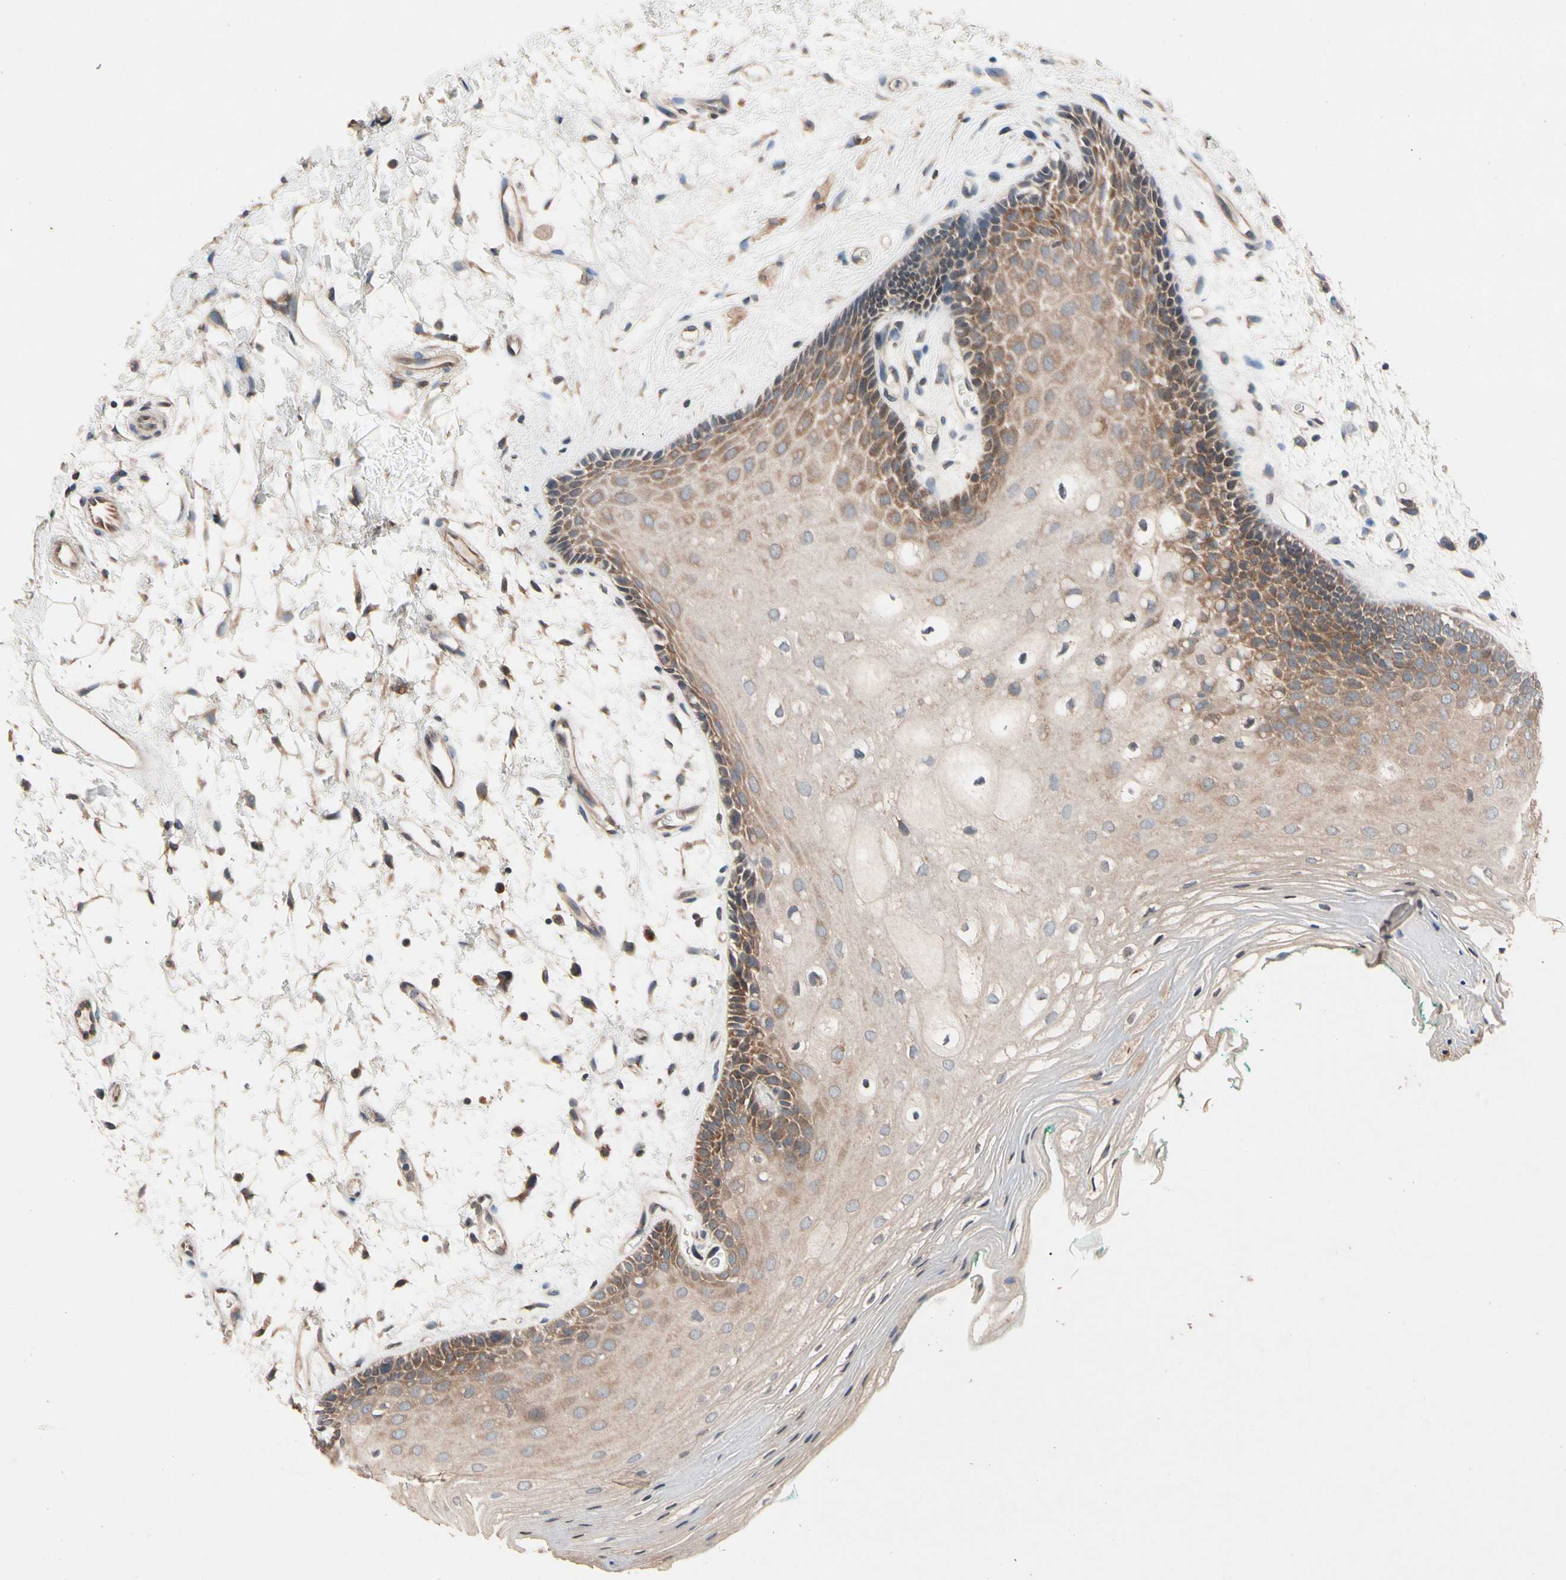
{"staining": {"intensity": "moderate", "quantity": ">75%", "location": "cytoplasmic/membranous"}, "tissue": "oral mucosa", "cell_type": "Squamous epithelial cells", "image_type": "normal", "snomed": [{"axis": "morphology", "description": "Normal tissue, NOS"}, {"axis": "topography", "description": "Skeletal muscle"}, {"axis": "topography", "description": "Oral tissue"}, {"axis": "topography", "description": "Peripheral nerve tissue"}], "caption": "A brown stain labels moderate cytoplasmic/membranous expression of a protein in squamous epithelial cells of unremarkable human oral mucosa.", "gene": "PRDX4", "patient": {"sex": "female", "age": 84}}